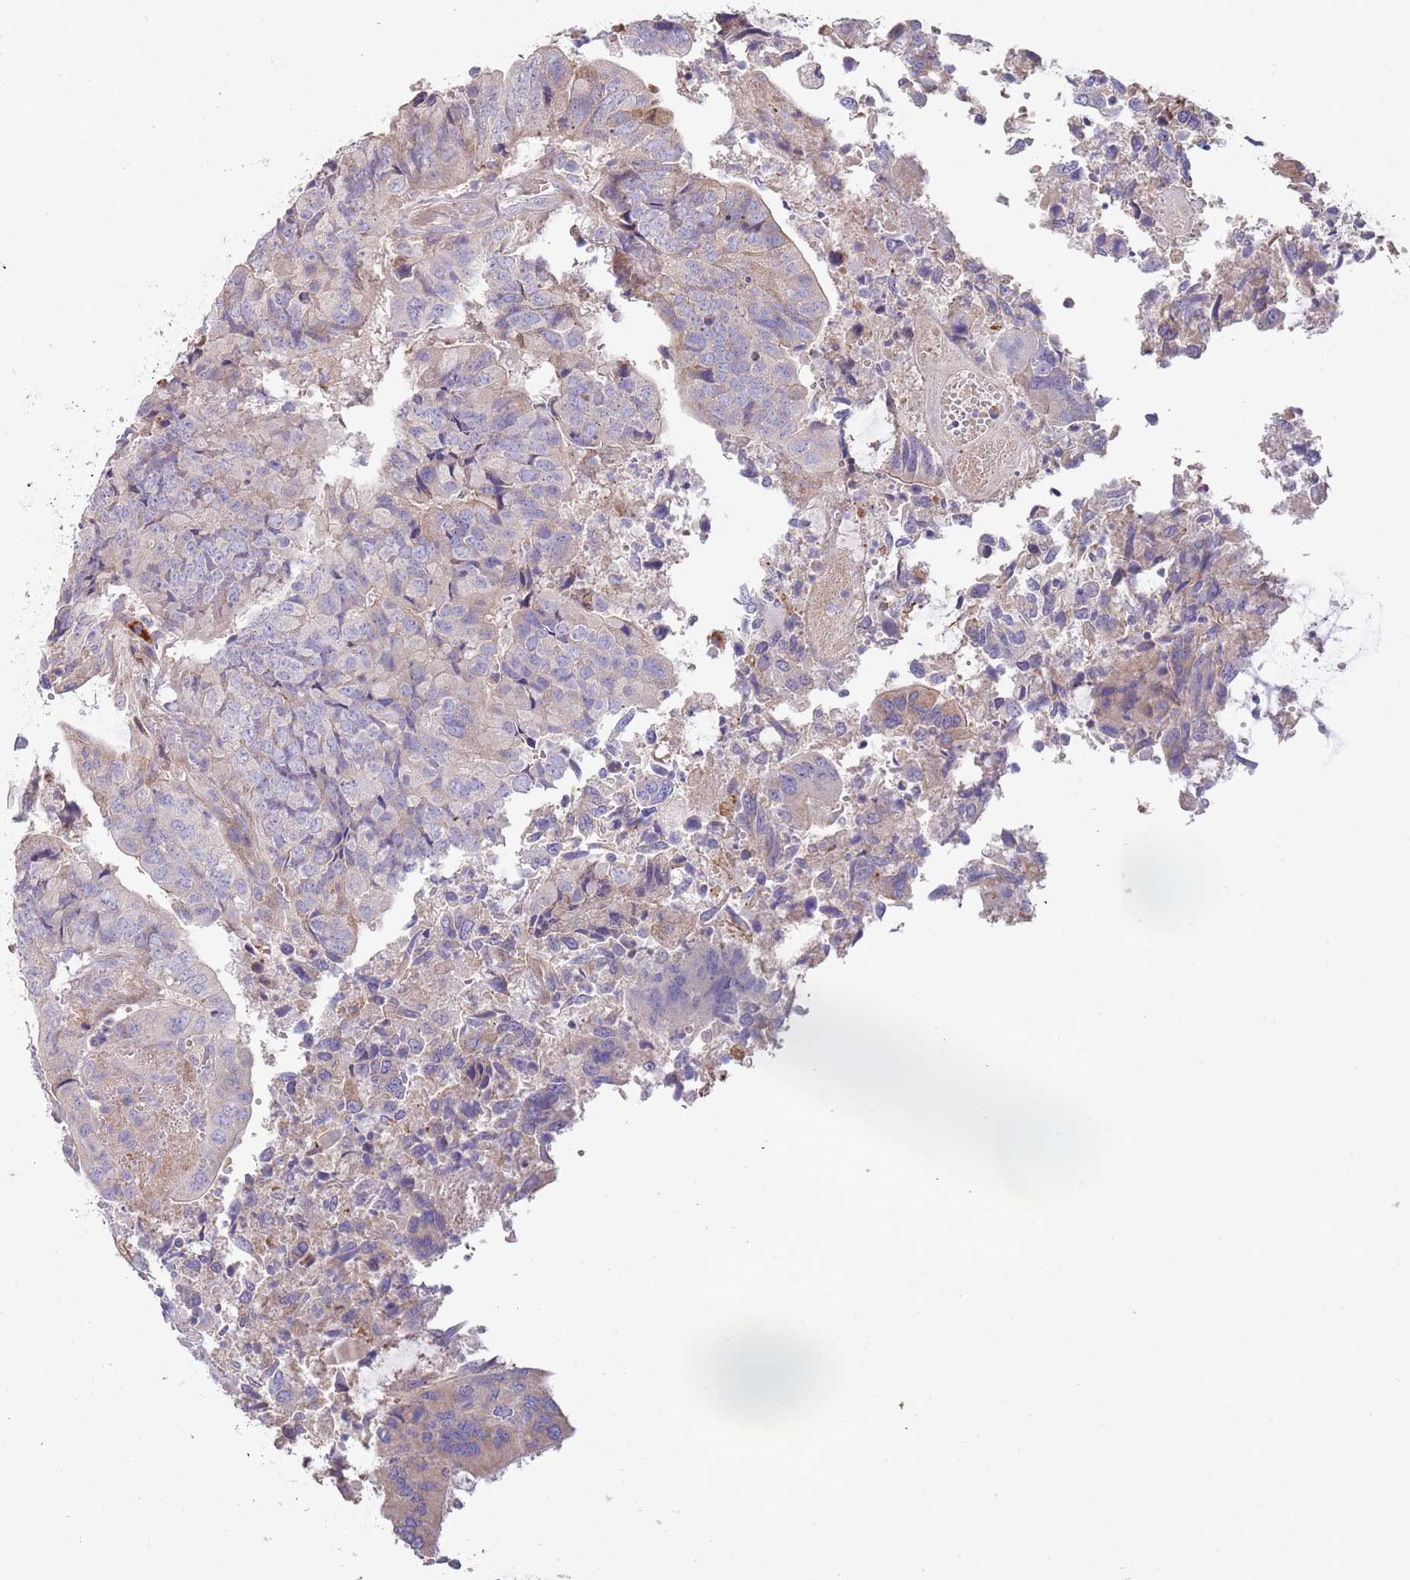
{"staining": {"intensity": "negative", "quantity": "none", "location": "none"}, "tissue": "colorectal cancer", "cell_type": "Tumor cells", "image_type": "cancer", "snomed": [{"axis": "morphology", "description": "Adenocarcinoma, NOS"}, {"axis": "topography", "description": "Colon"}], "caption": "The micrograph shows no significant expression in tumor cells of adenocarcinoma (colorectal).", "gene": "SUSD1", "patient": {"sex": "female", "age": 67}}